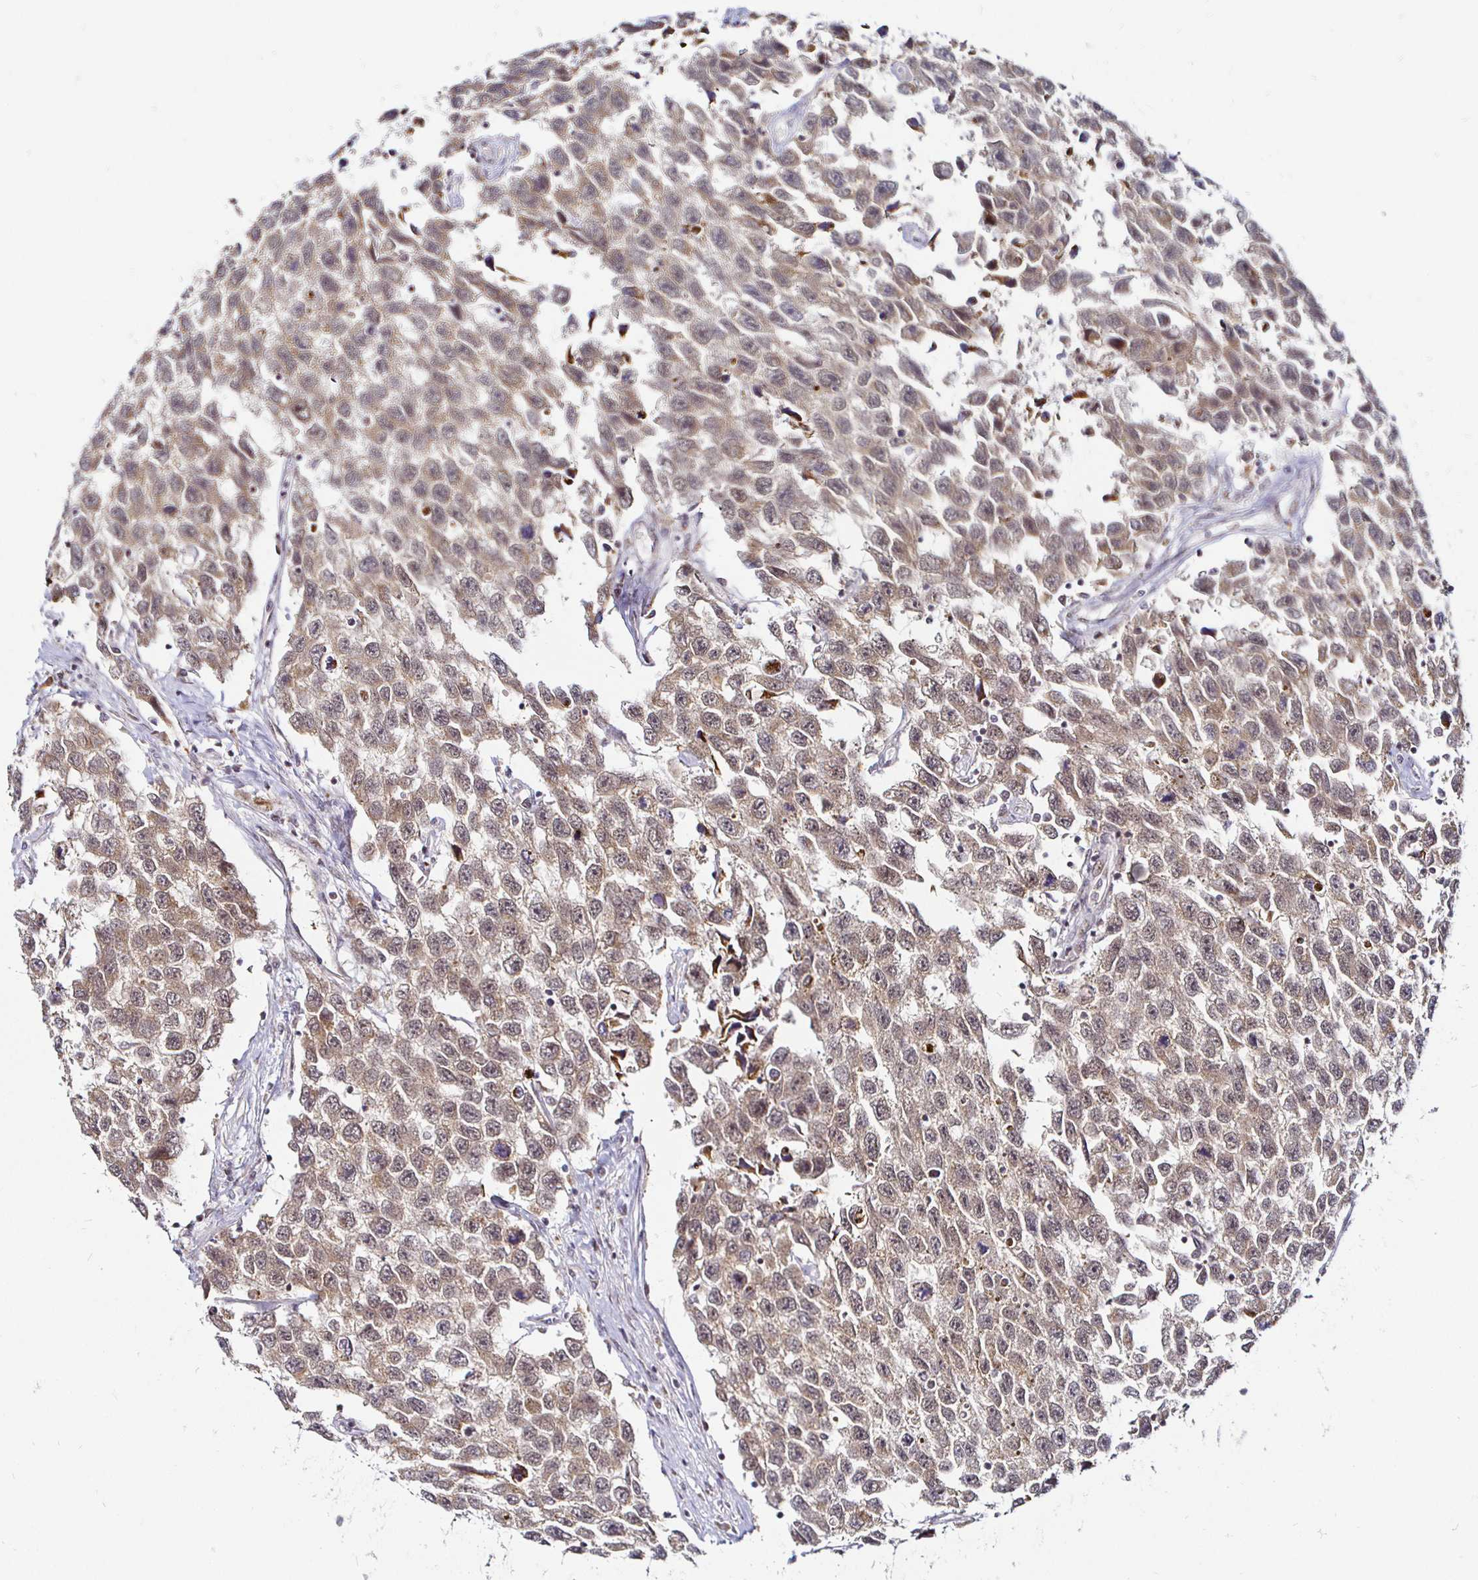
{"staining": {"intensity": "moderate", "quantity": ">75%", "location": "cytoplasmic/membranous,nuclear"}, "tissue": "testis cancer", "cell_type": "Tumor cells", "image_type": "cancer", "snomed": [{"axis": "morphology", "description": "Seminoma, NOS"}, {"axis": "topography", "description": "Testis"}], "caption": "Human testis cancer (seminoma) stained for a protein (brown) reveals moderate cytoplasmic/membranous and nuclear positive positivity in approximately >75% of tumor cells.", "gene": "ATG3", "patient": {"sex": "male", "age": 33}}